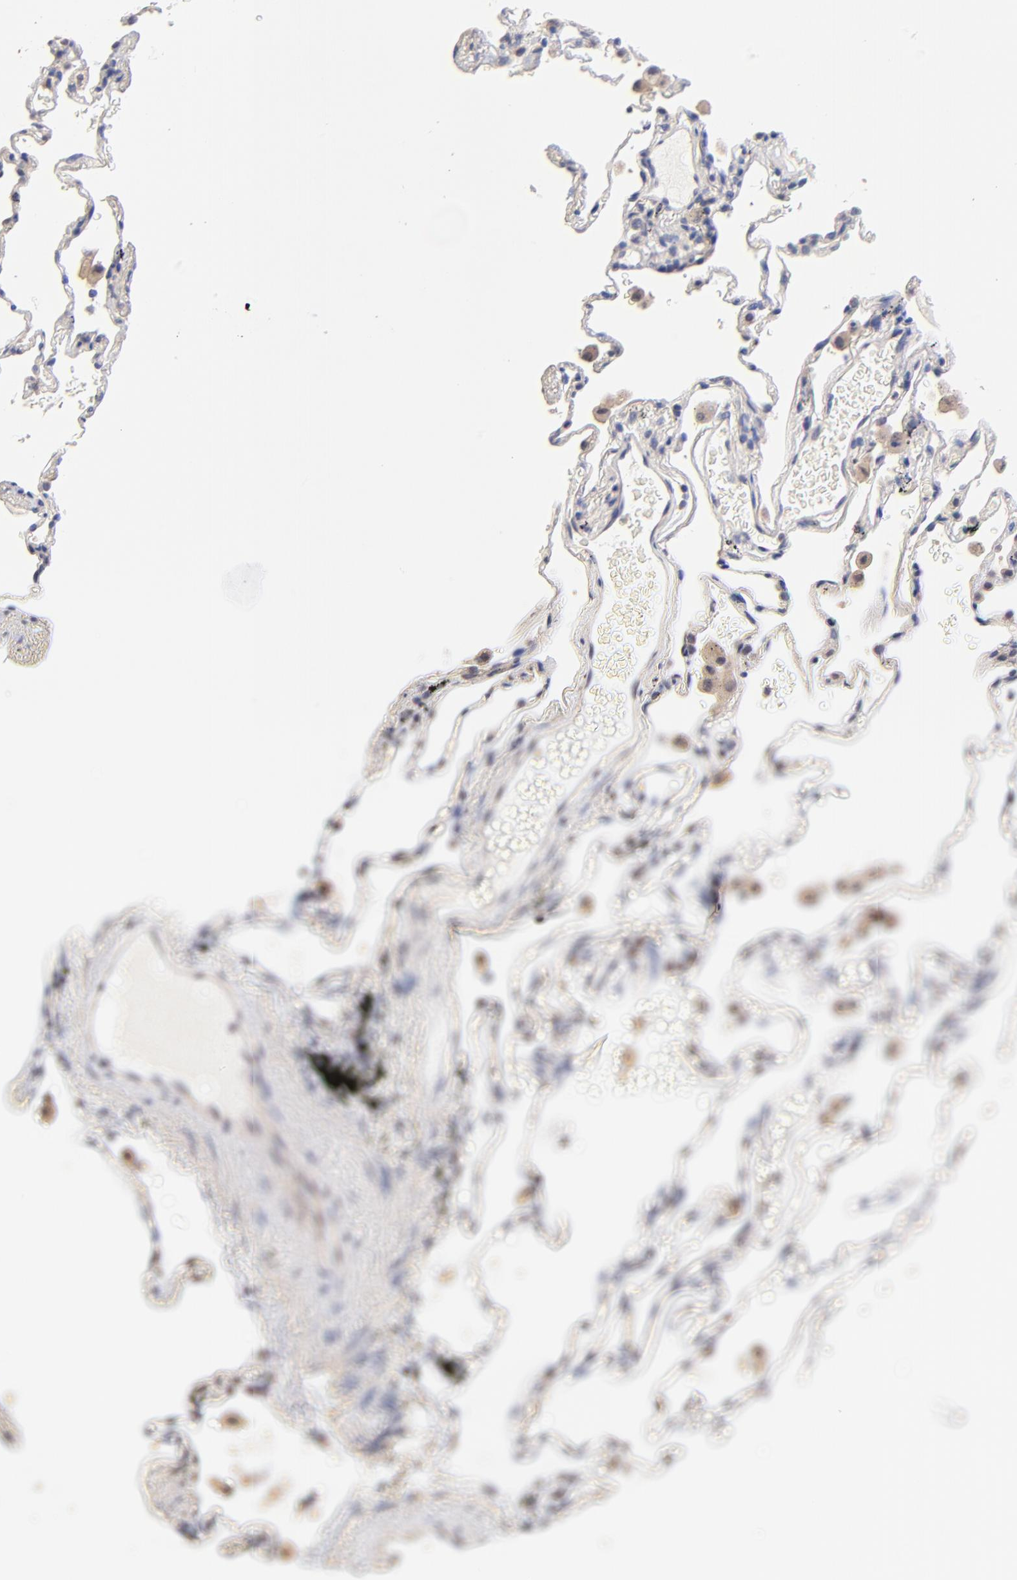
{"staining": {"intensity": "negative", "quantity": "none", "location": "none"}, "tissue": "lung", "cell_type": "Alveolar cells", "image_type": "normal", "snomed": [{"axis": "morphology", "description": "Normal tissue, NOS"}, {"axis": "morphology", "description": "Inflammation, NOS"}, {"axis": "topography", "description": "Lung"}], "caption": "The photomicrograph exhibits no staining of alveolar cells in unremarkable lung.", "gene": "RIBC2", "patient": {"sex": "male", "age": 69}}